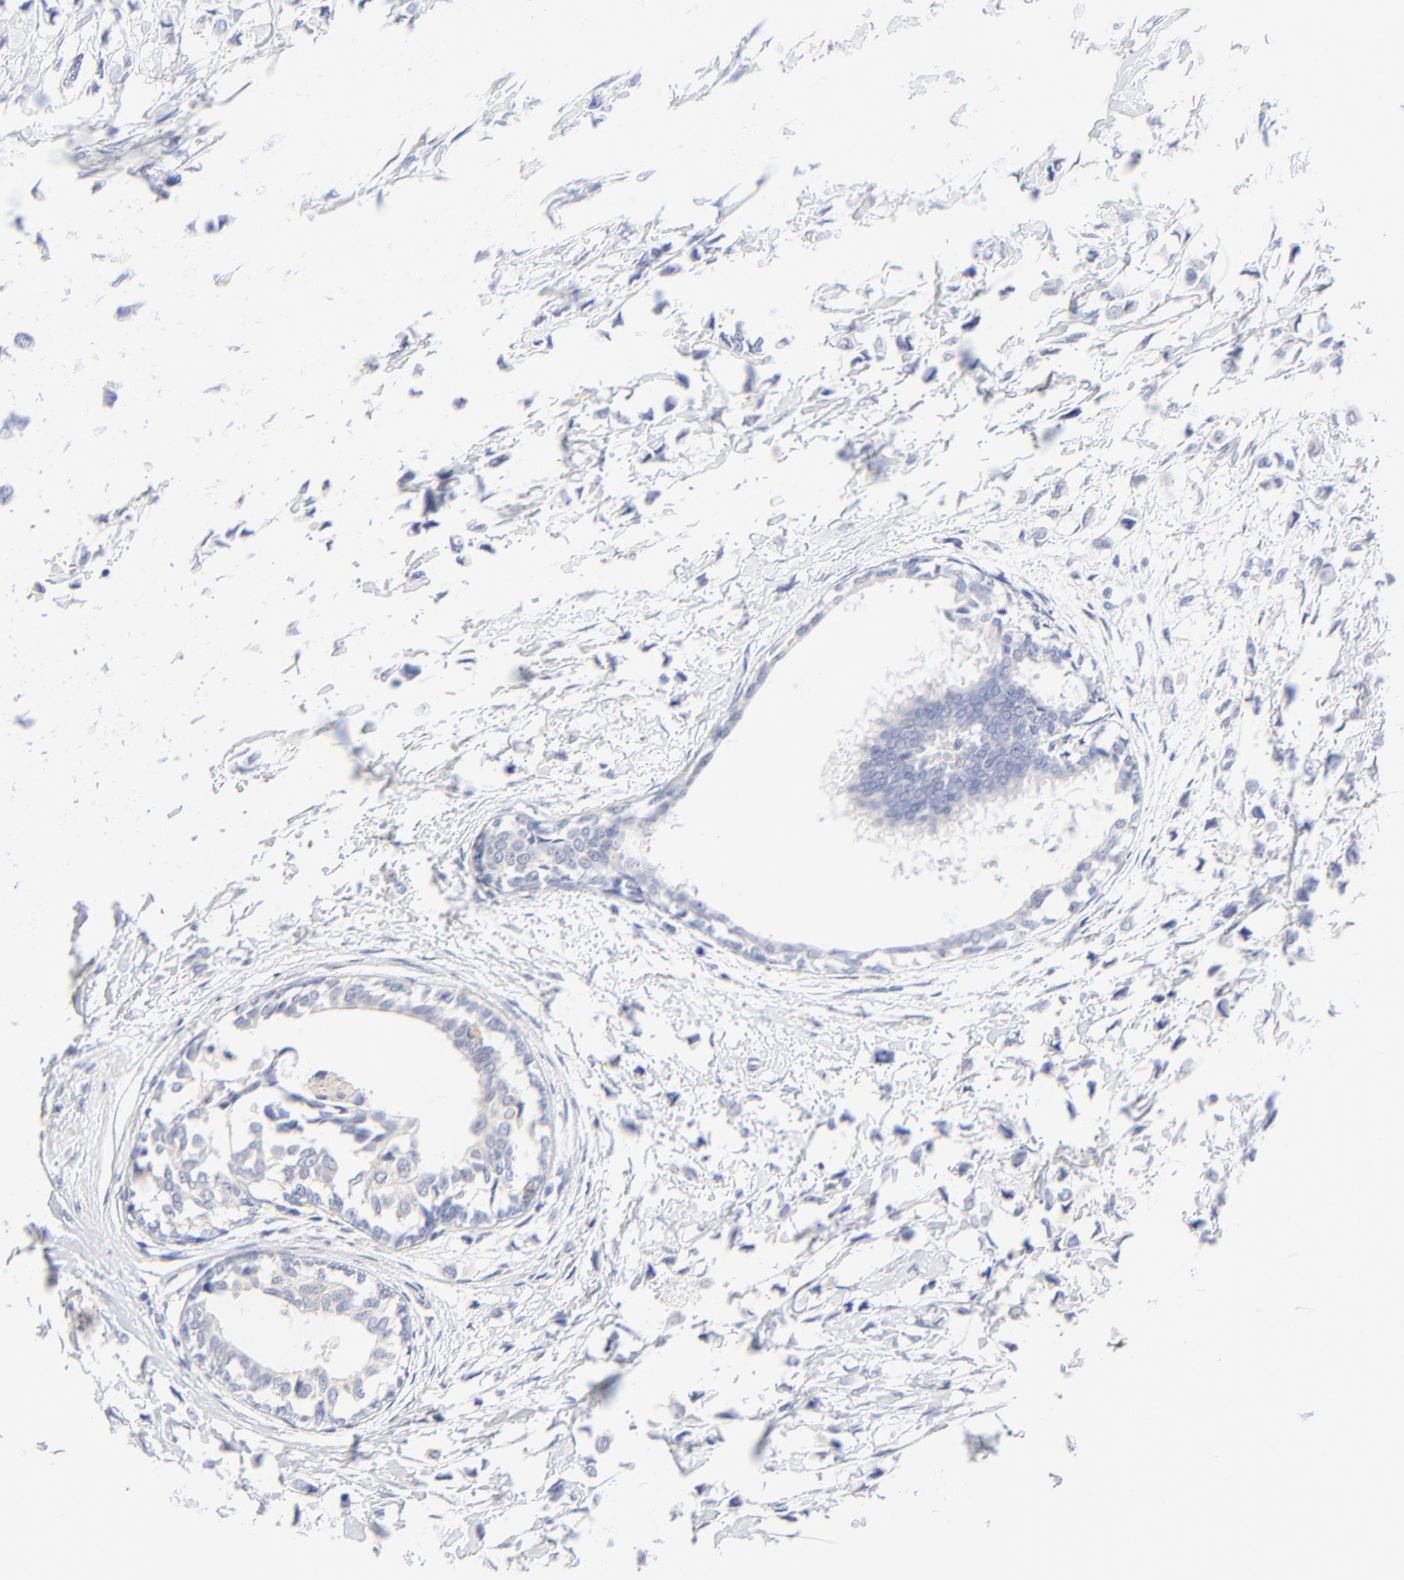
{"staining": {"intensity": "negative", "quantity": "none", "location": "none"}, "tissue": "breast cancer", "cell_type": "Tumor cells", "image_type": "cancer", "snomed": [{"axis": "morphology", "description": "Lobular carcinoma"}, {"axis": "topography", "description": "Breast"}], "caption": "An IHC photomicrograph of breast lobular carcinoma is shown. There is no staining in tumor cells of breast lobular carcinoma.", "gene": "SULT4A1", "patient": {"sex": "female", "age": 51}}